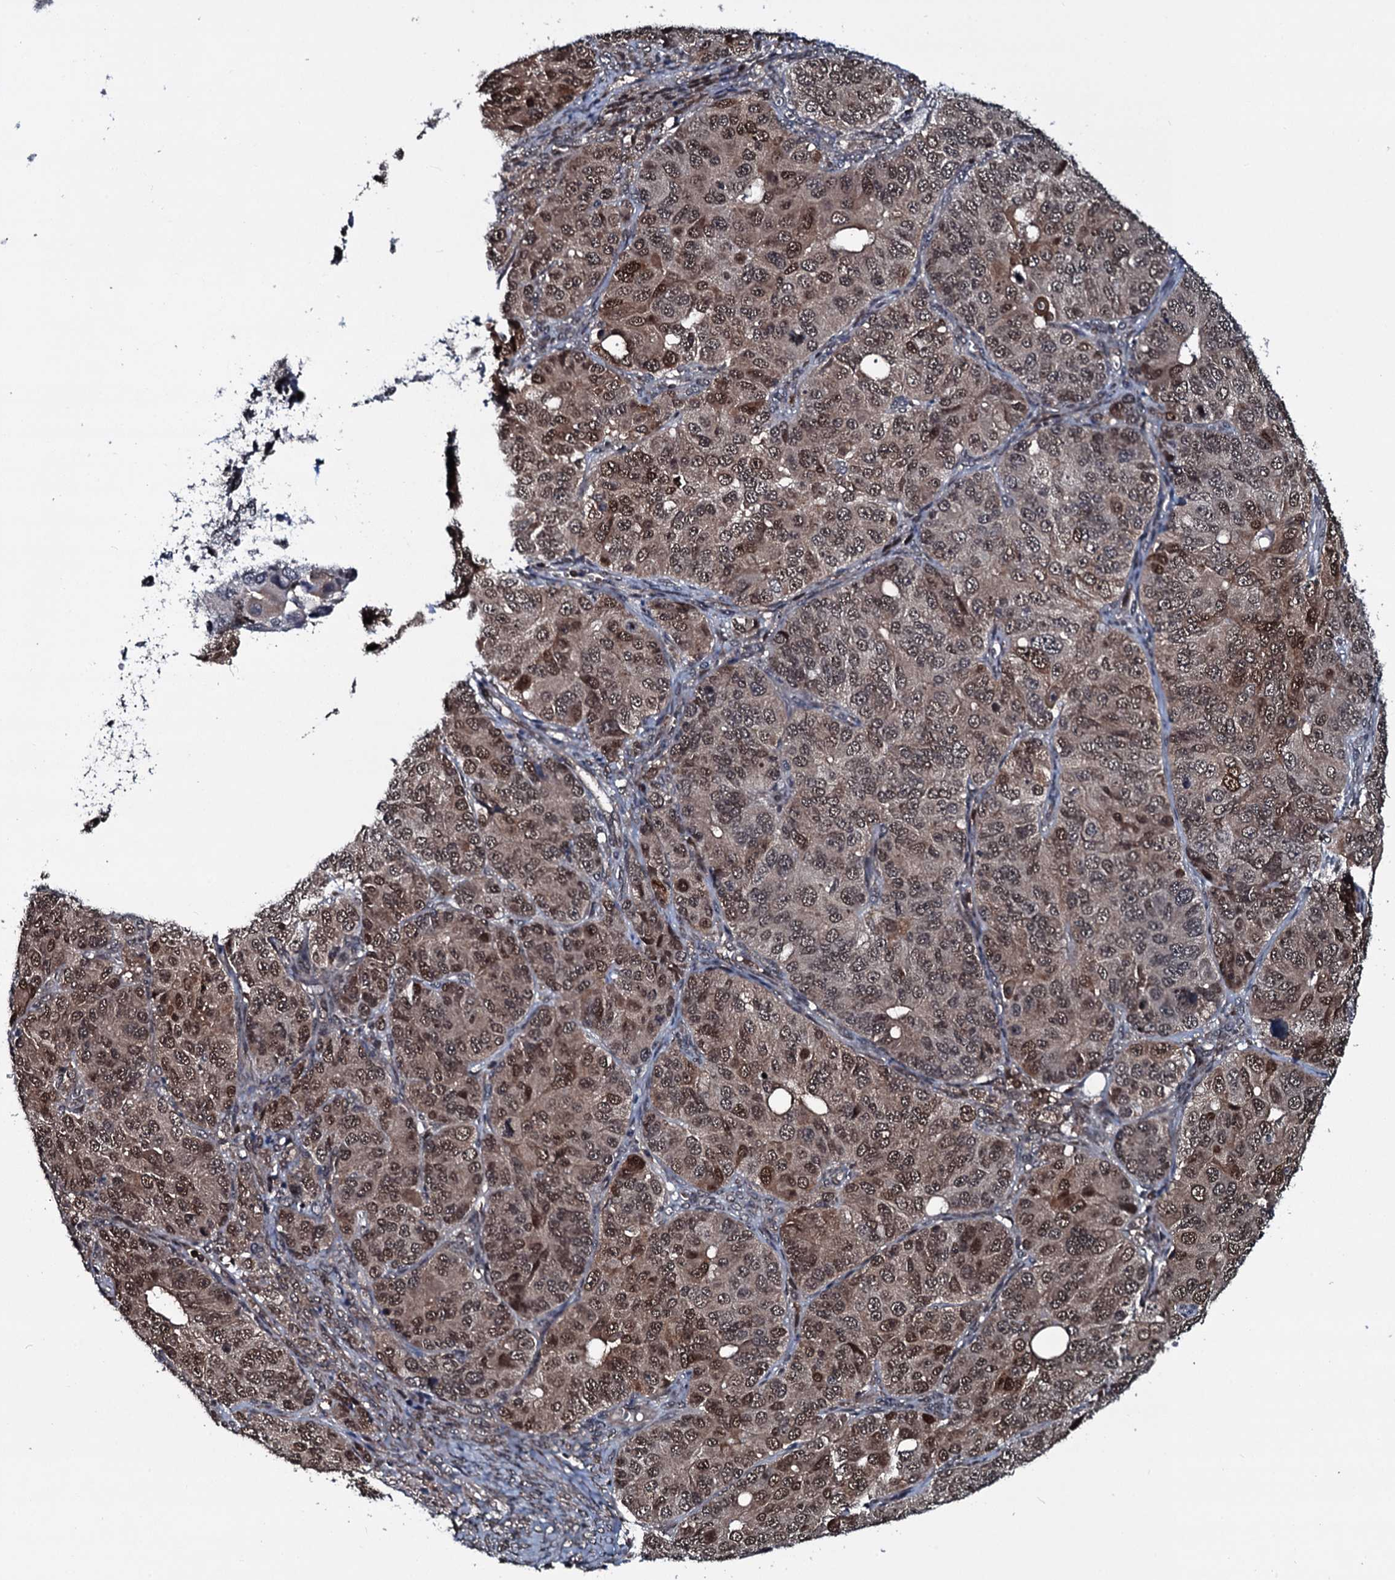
{"staining": {"intensity": "moderate", "quantity": ">75%", "location": "nuclear"}, "tissue": "ovarian cancer", "cell_type": "Tumor cells", "image_type": "cancer", "snomed": [{"axis": "morphology", "description": "Carcinoma, endometroid"}, {"axis": "topography", "description": "Ovary"}], "caption": "The image demonstrates staining of ovarian cancer, revealing moderate nuclear protein expression (brown color) within tumor cells.", "gene": "HDDC3", "patient": {"sex": "female", "age": 51}}